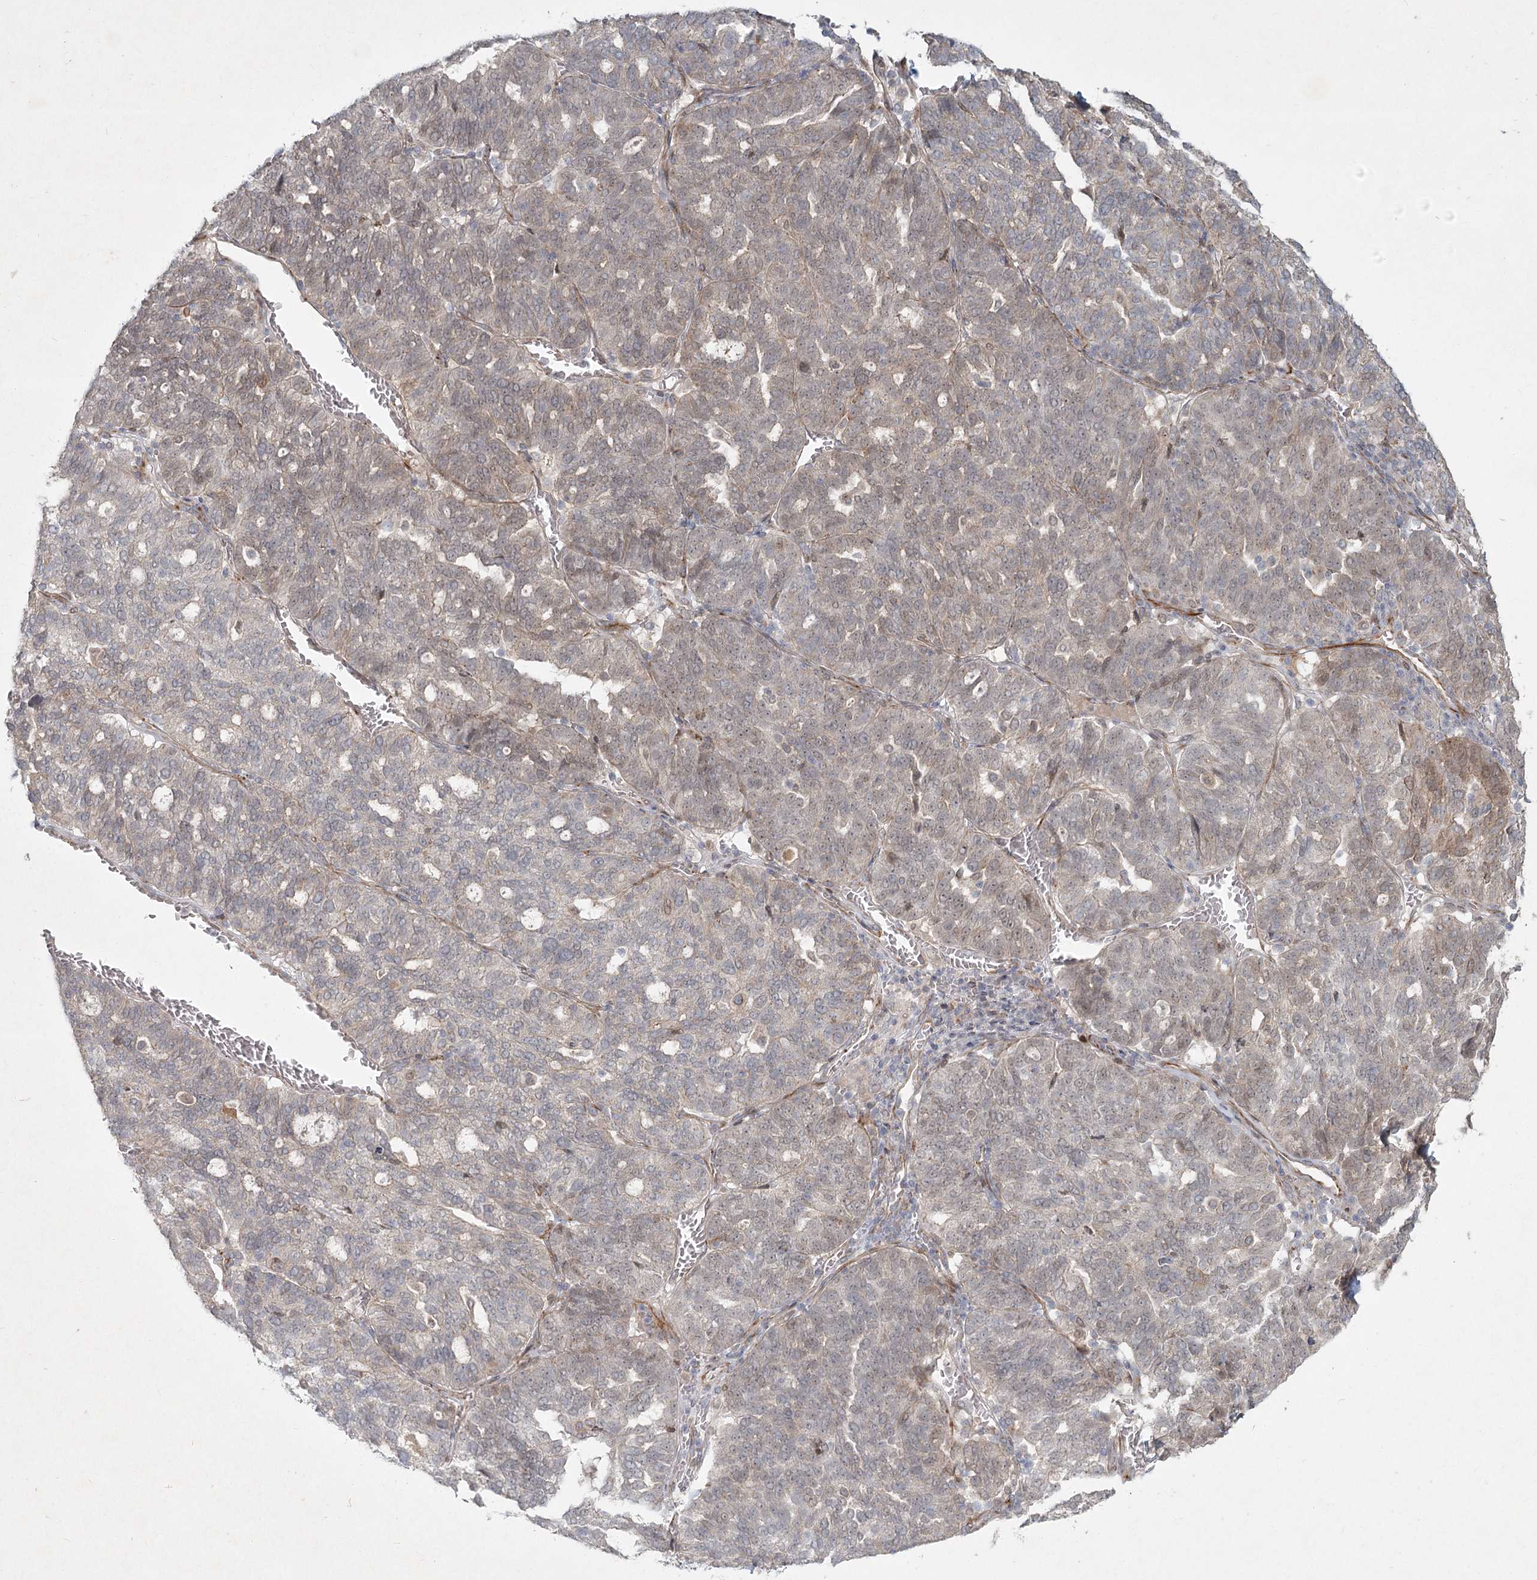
{"staining": {"intensity": "weak", "quantity": "<25%", "location": "cytoplasmic/membranous"}, "tissue": "ovarian cancer", "cell_type": "Tumor cells", "image_type": "cancer", "snomed": [{"axis": "morphology", "description": "Cystadenocarcinoma, serous, NOS"}, {"axis": "topography", "description": "Ovary"}], "caption": "Immunohistochemistry photomicrograph of human ovarian serous cystadenocarcinoma stained for a protein (brown), which shows no expression in tumor cells.", "gene": "LRP2BP", "patient": {"sex": "female", "age": 59}}